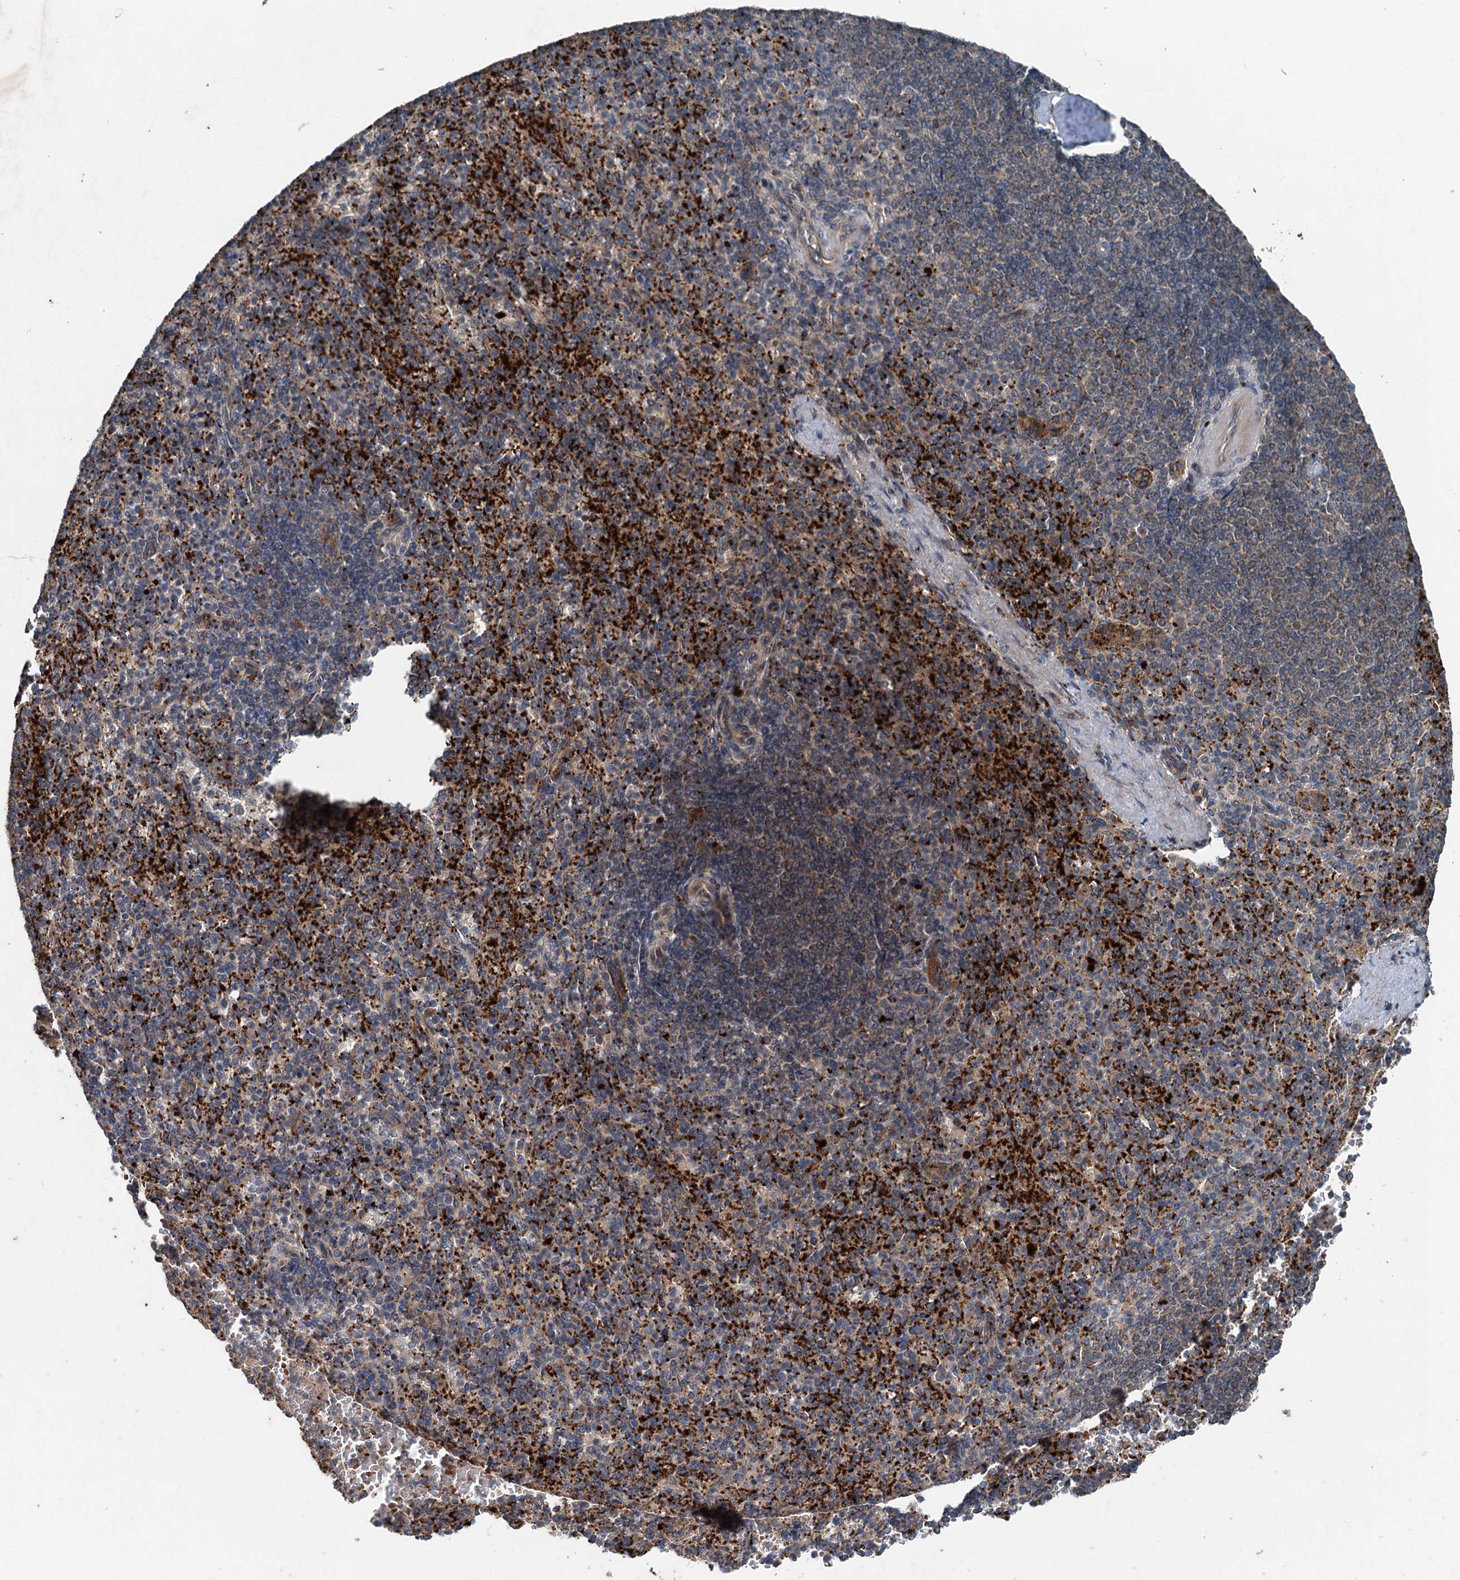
{"staining": {"intensity": "strong", "quantity": ">75%", "location": "cytoplasmic/membranous"}, "tissue": "spleen", "cell_type": "Cells in red pulp", "image_type": "normal", "snomed": [{"axis": "morphology", "description": "Normal tissue, NOS"}, {"axis": "topography", "description": "Spleen"}], "caption": "This photomicrograph reveals unremarkable spleen stained with immunohistochemistry (IHC) to label a protein in brown. The cytoplasmic/membranous of cells in red pulp show strong positivity for the protein. Nuclei are counter-stained blue.", "gene": "N4BP2L2", "patient": {"sex": "female", "age": 74}}